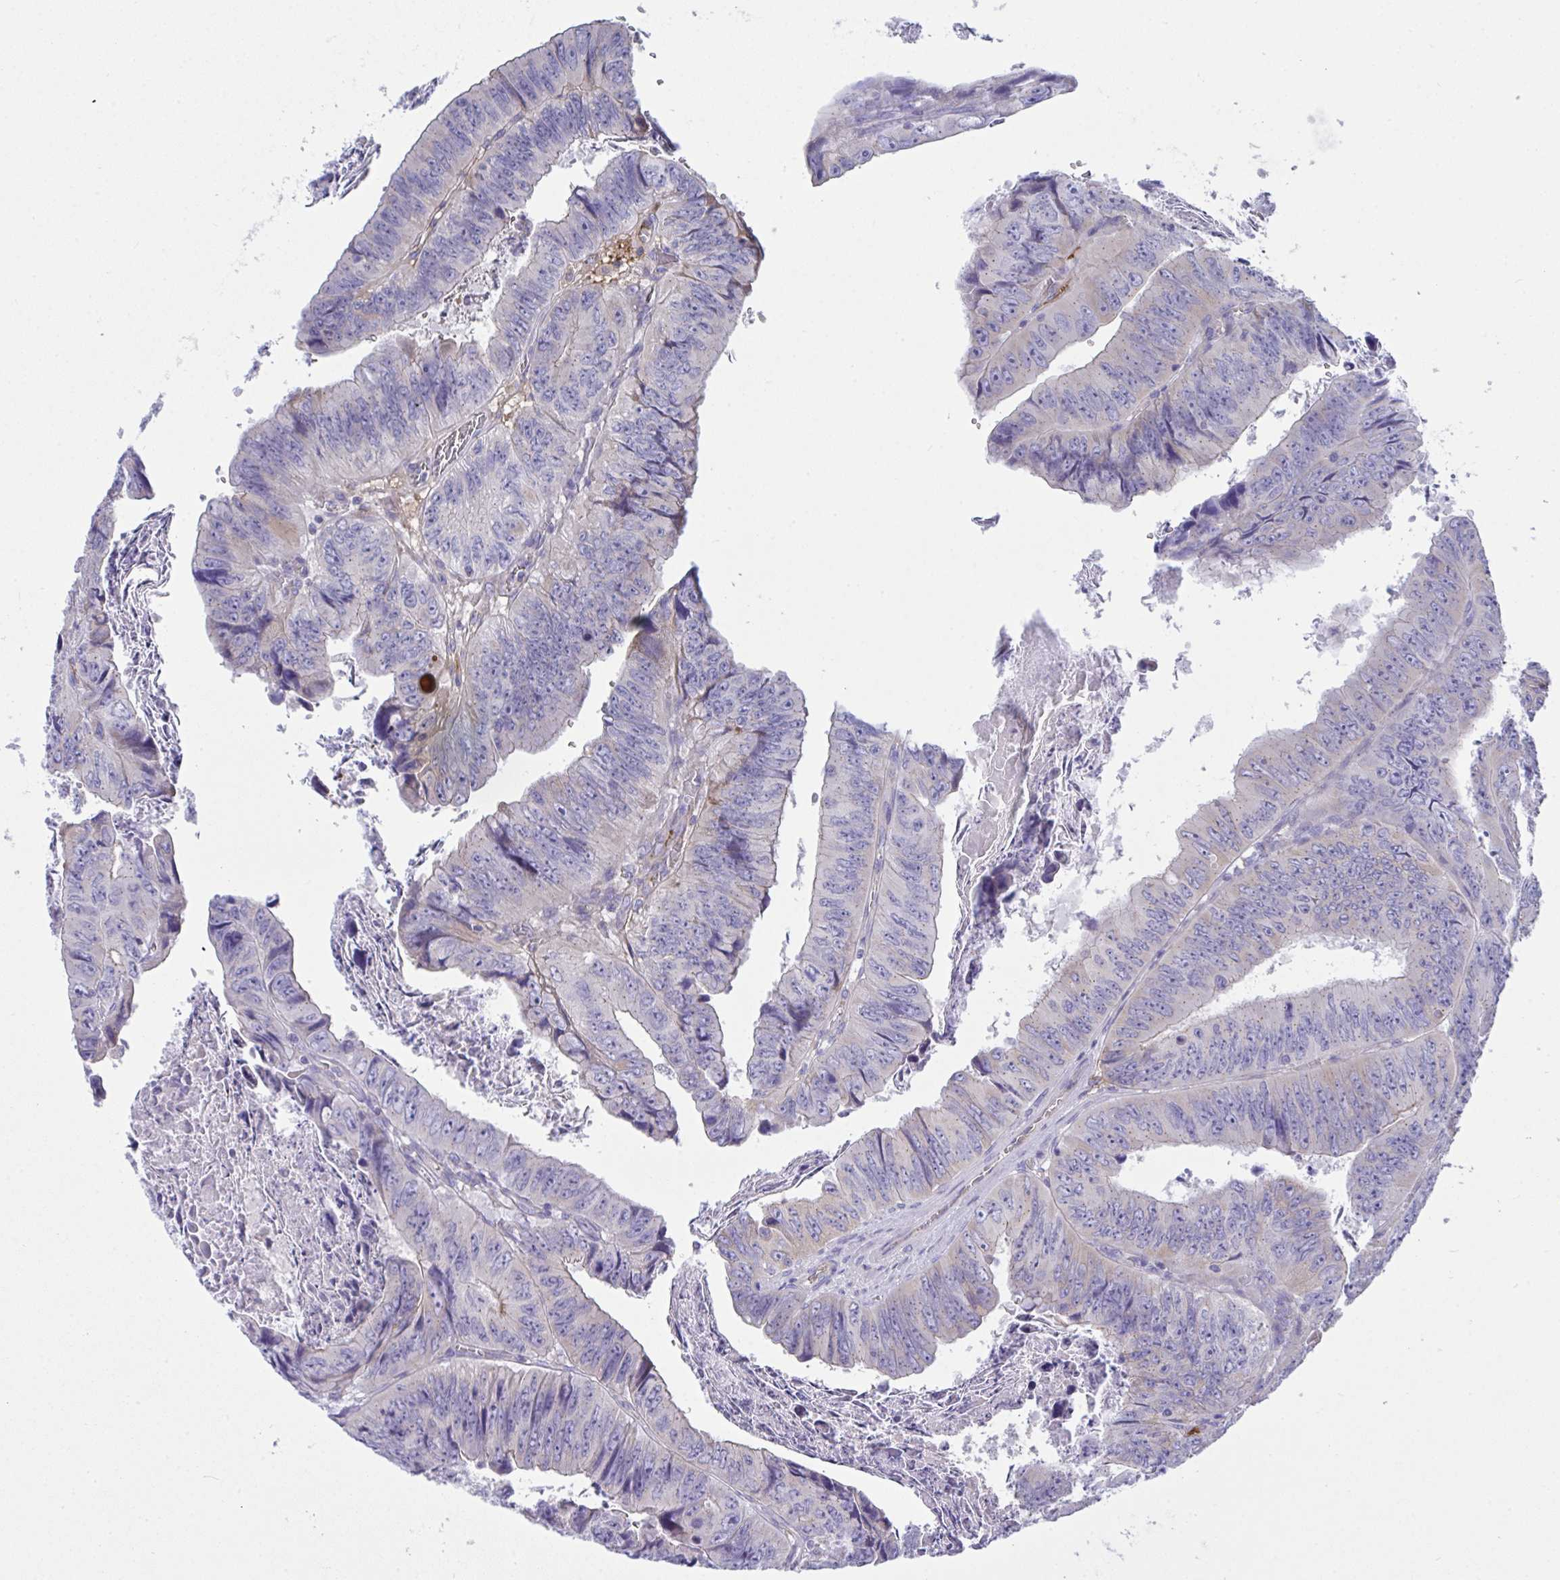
{"staining": {"intensity": "weak", "quantity": "<25%", "location": "cytoplasmic/membranous"}, "tissue": "colorectal cancer", "cell_type": "Tumor cells", "image_type": "cancer", "snomed": [{"axis": "morphology", "description": "Adenocarcinoma, NOS"}, {"axis": "topography", "description": "Colon"}], "caption": "An image of colorectal adenocarcinoma stained for a protein displays no brown staining in tumor cells.", "gene": "PLA2G12B", "patient": {"sex": "female", "age": 84}}